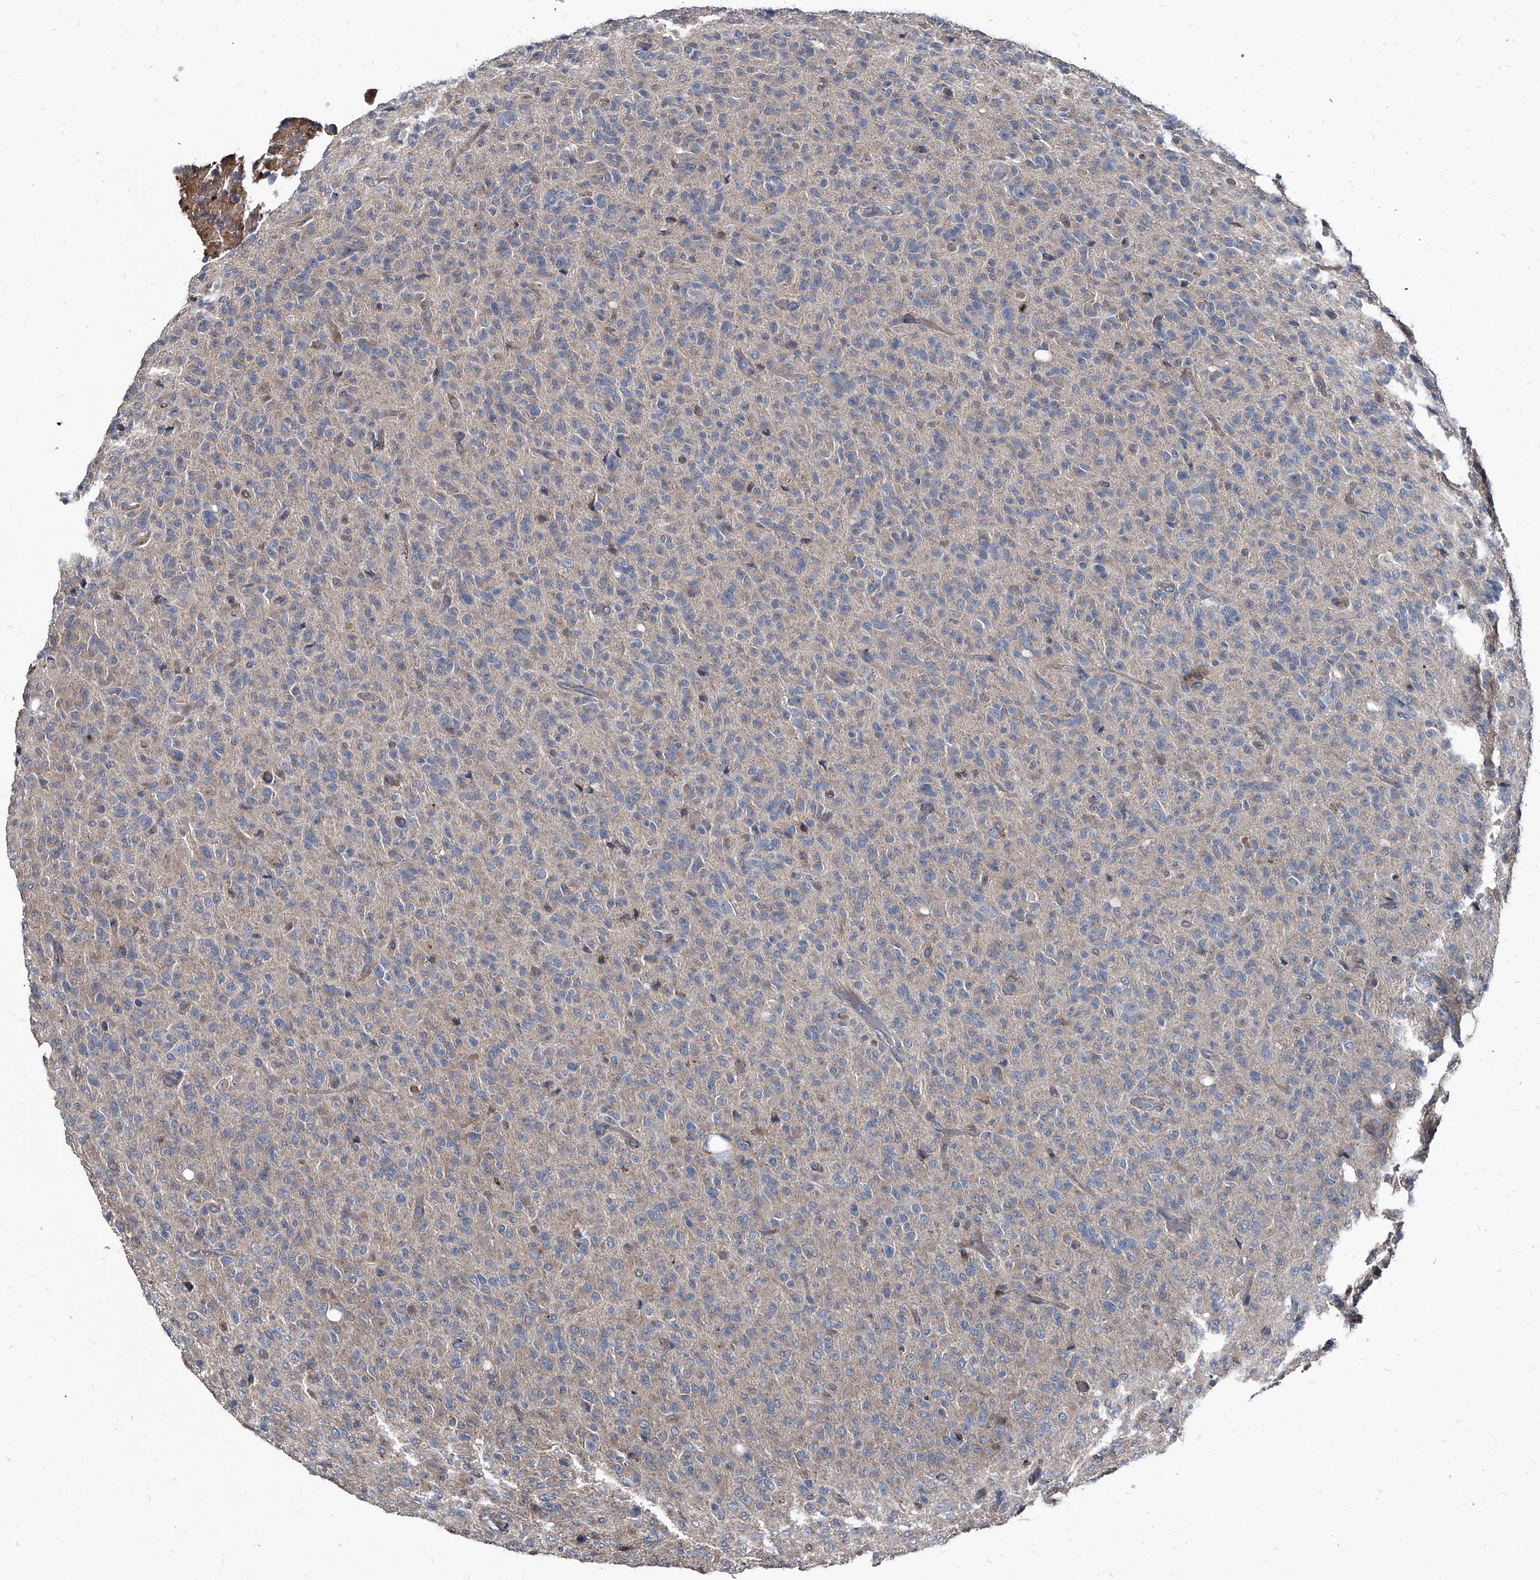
{"staining": {"intensity": "weak", "quantity": "<25%", "location": "cytoplasmic/membranous"}, "tissue": "glioma", "cell_type": "Tumor cells", "image_type": "cancer", "snomed": [{"axis": "morphology", "description": "Glioma, malignant, High grade"}, {"axis": "topography", "description": "Brain"}], "caption": "Immunohistochemistry (IHC) micrograph of malignant high-grade glioma stained for a protein (brown), which shows no staining in tumor cells.", "gene": "PGLYRP3", "patient": {"sex": "female", "age": 57}}